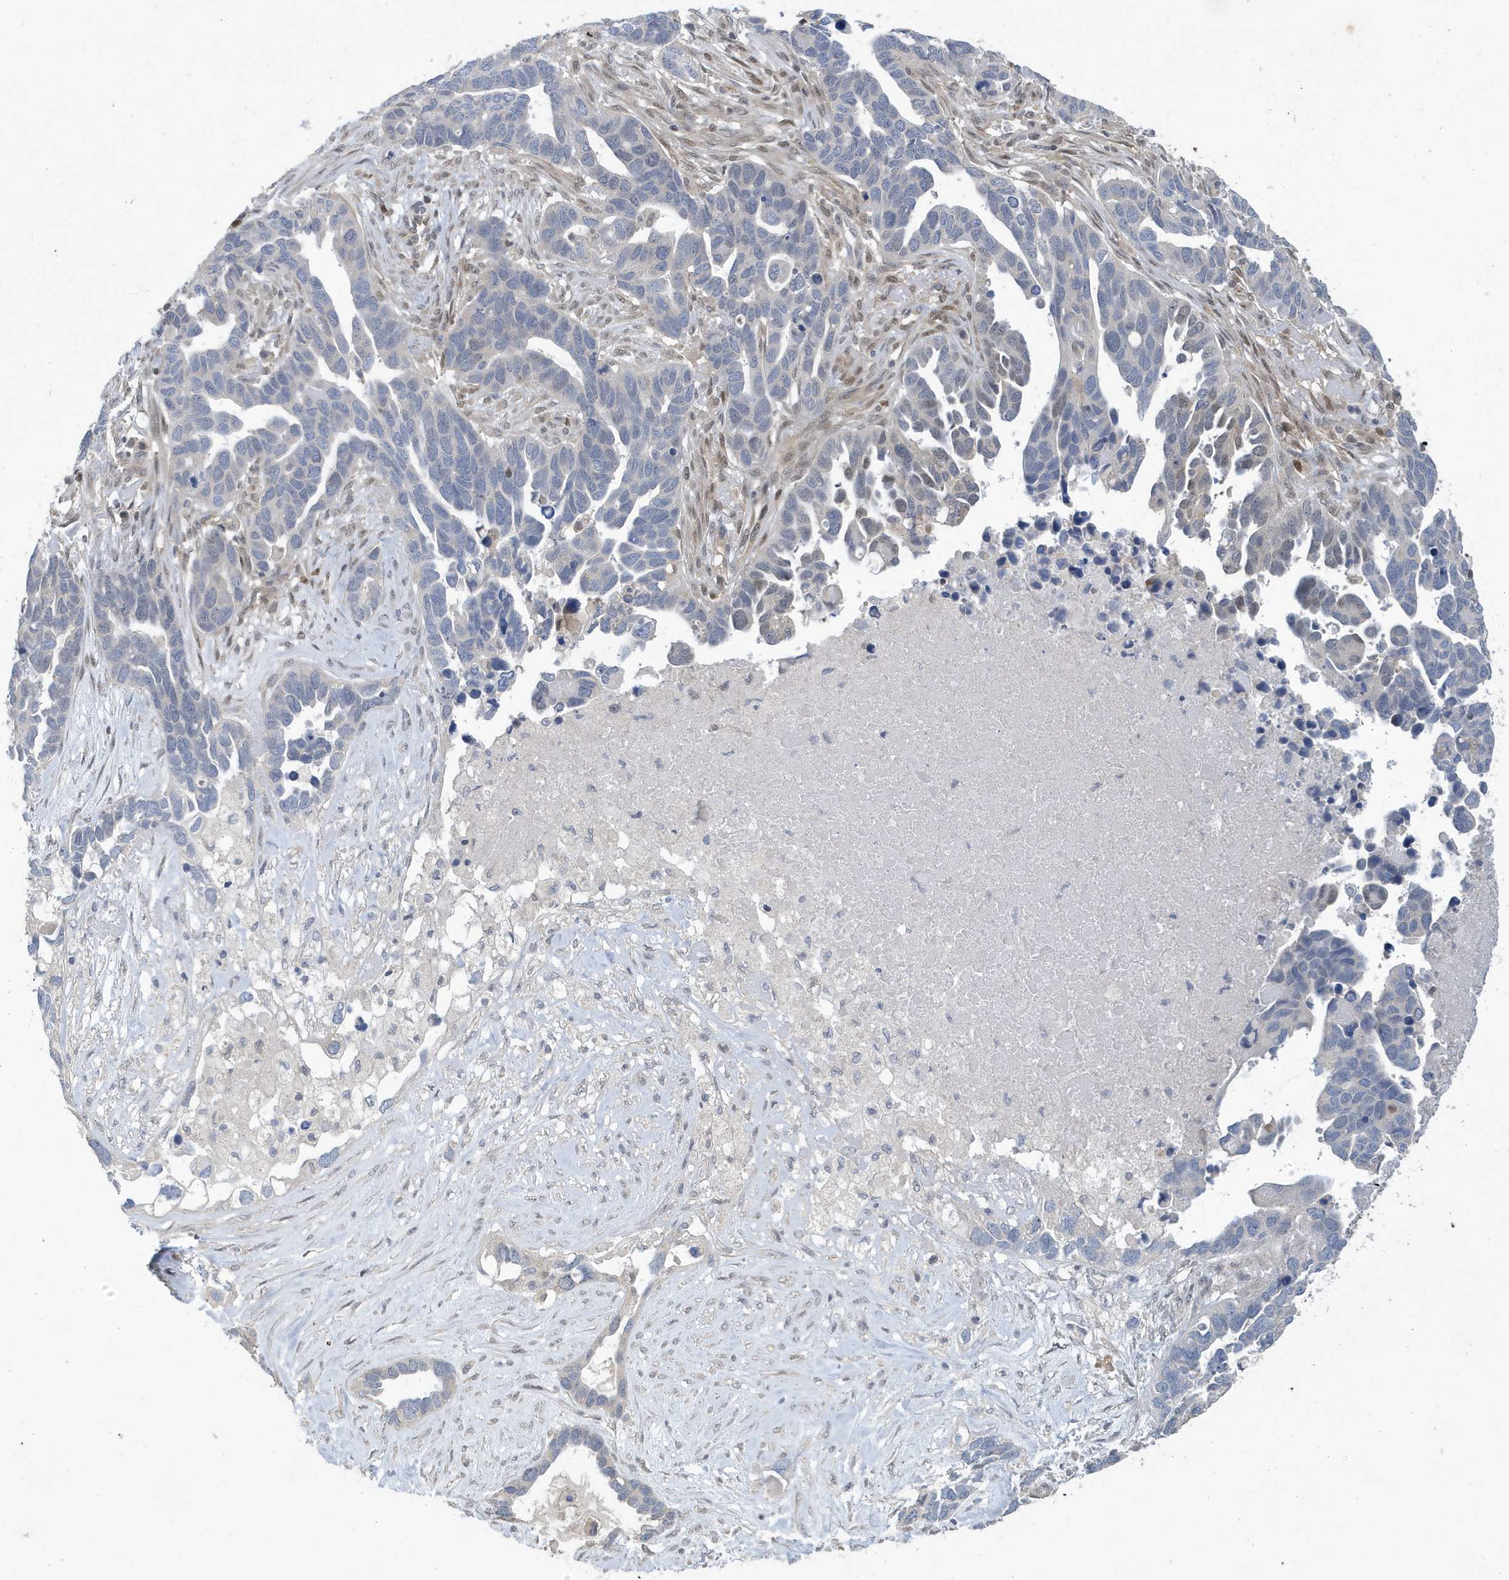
{"staining": {"intensity": "negative", "quantity": "none", "location": "none"}, "tissue": "ovarian cancer", "cell_type": "Tumor cells", "image_type": "cancer", "snomed": [{"axis": "morphology", "description": "Cystadenocarcinoma, serous, NOS"}, {"axis": "topography", "description": "Ovary"}], "caption": "This is an immunohistochemistry (IHC) micrograph of ovarian serous cystadenocarcinoma. There is no expression in tumor cells.", "gene": "NCOA7", "patient": {"sex": "female", "age": 54}}